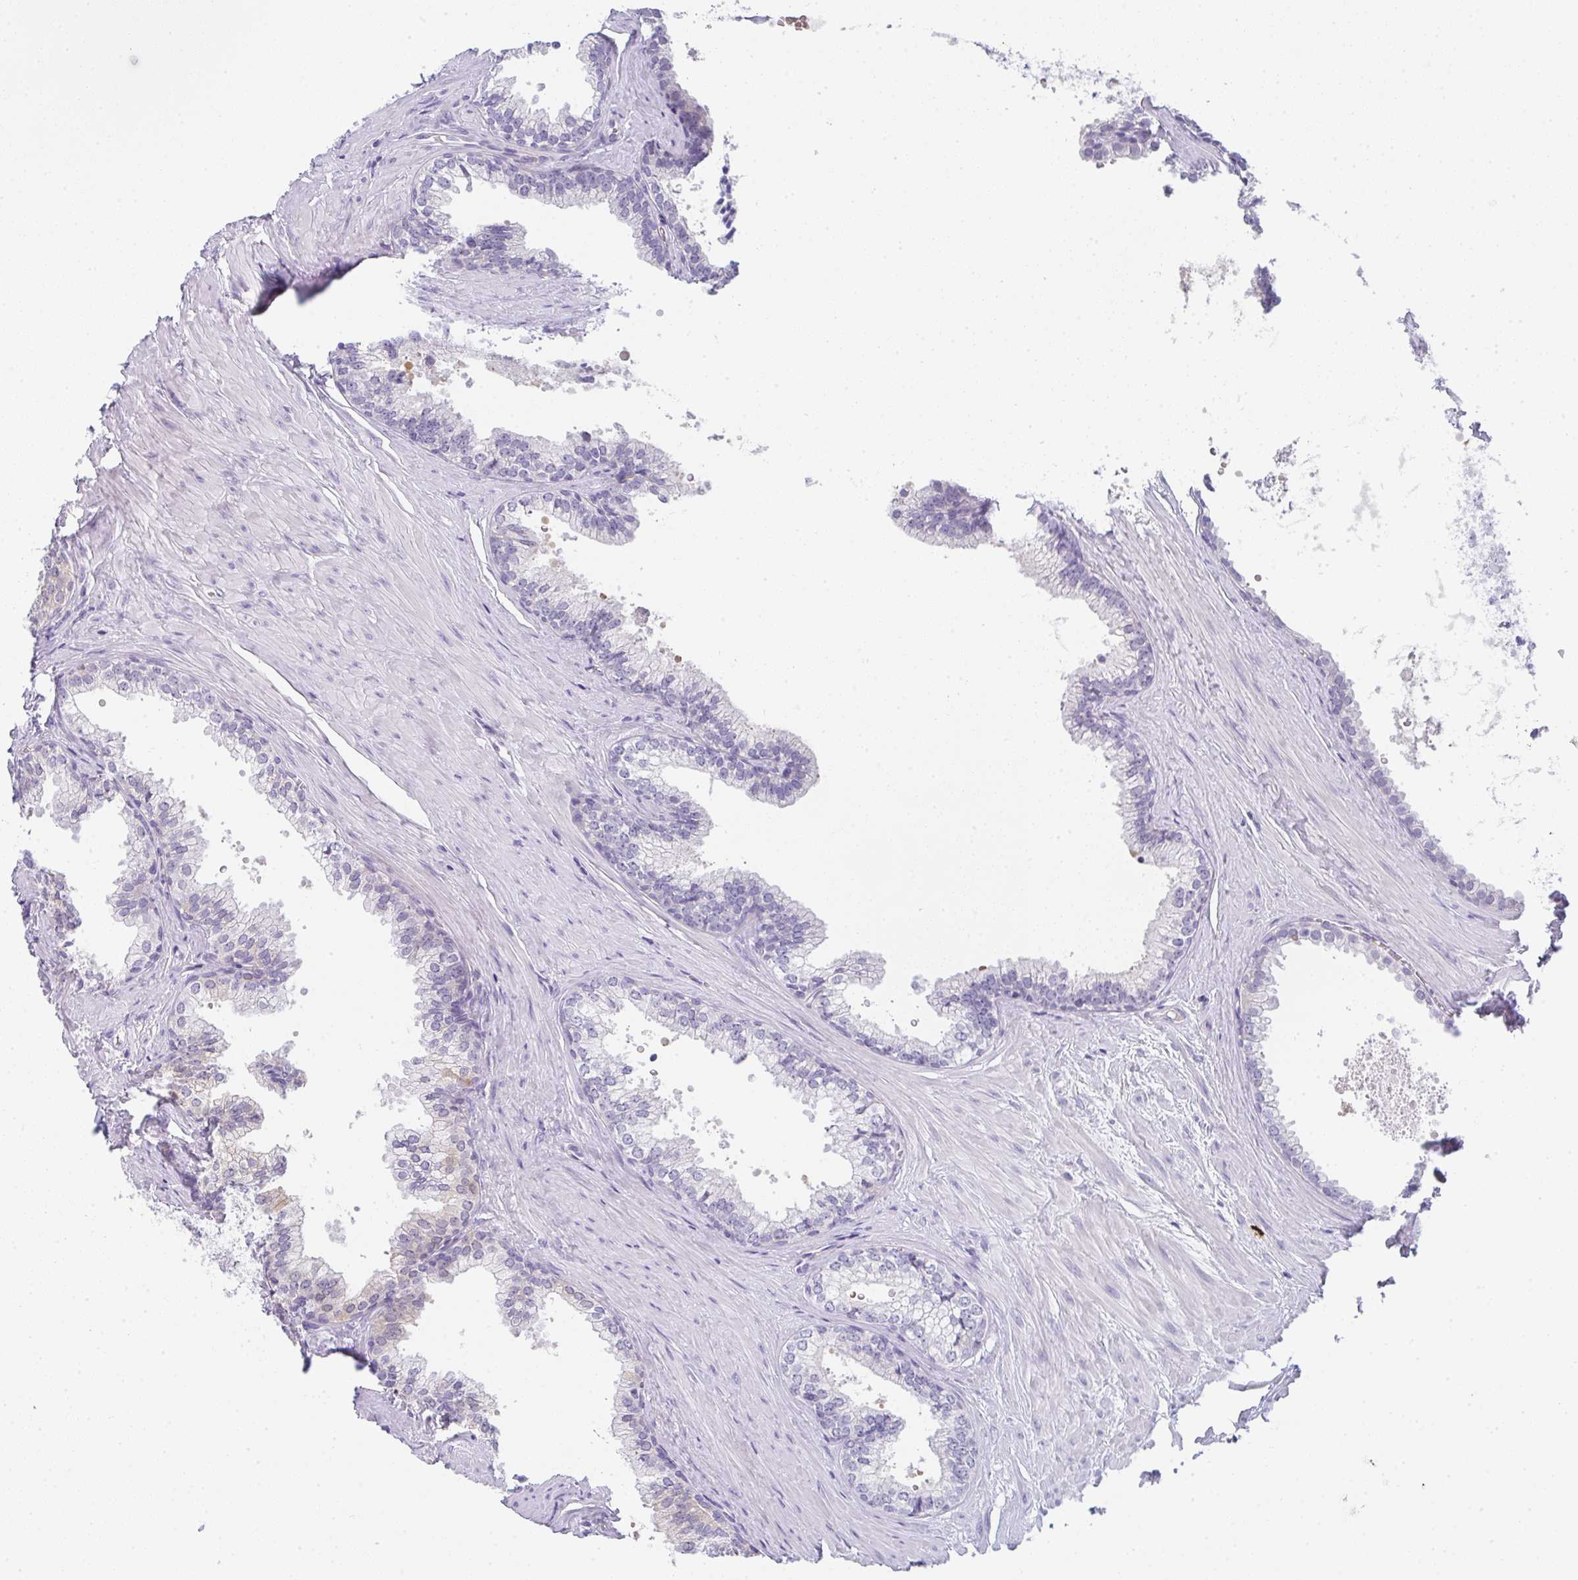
{"staining": {"intensity": "negative", "quantity": "none", "location": "none"}, "tissue": "prostate", "cell_type": "Glandular cells", "image_type": "normal", "snomed": [{"axis": "morphology", "description": "Normal tissue, NOS"}, {"axis": "topography", "description": "Prostate"}, {"axis": "topography", "description": "Peripheral nerve tissue"}], "caption": "Glandular cells show no significant protein staining in benign prostate. (DAB immunohistochemistry (IHC), high magnification).", "gene": "CACNA1S", "patient": {"sex": "male", "age": 55}}